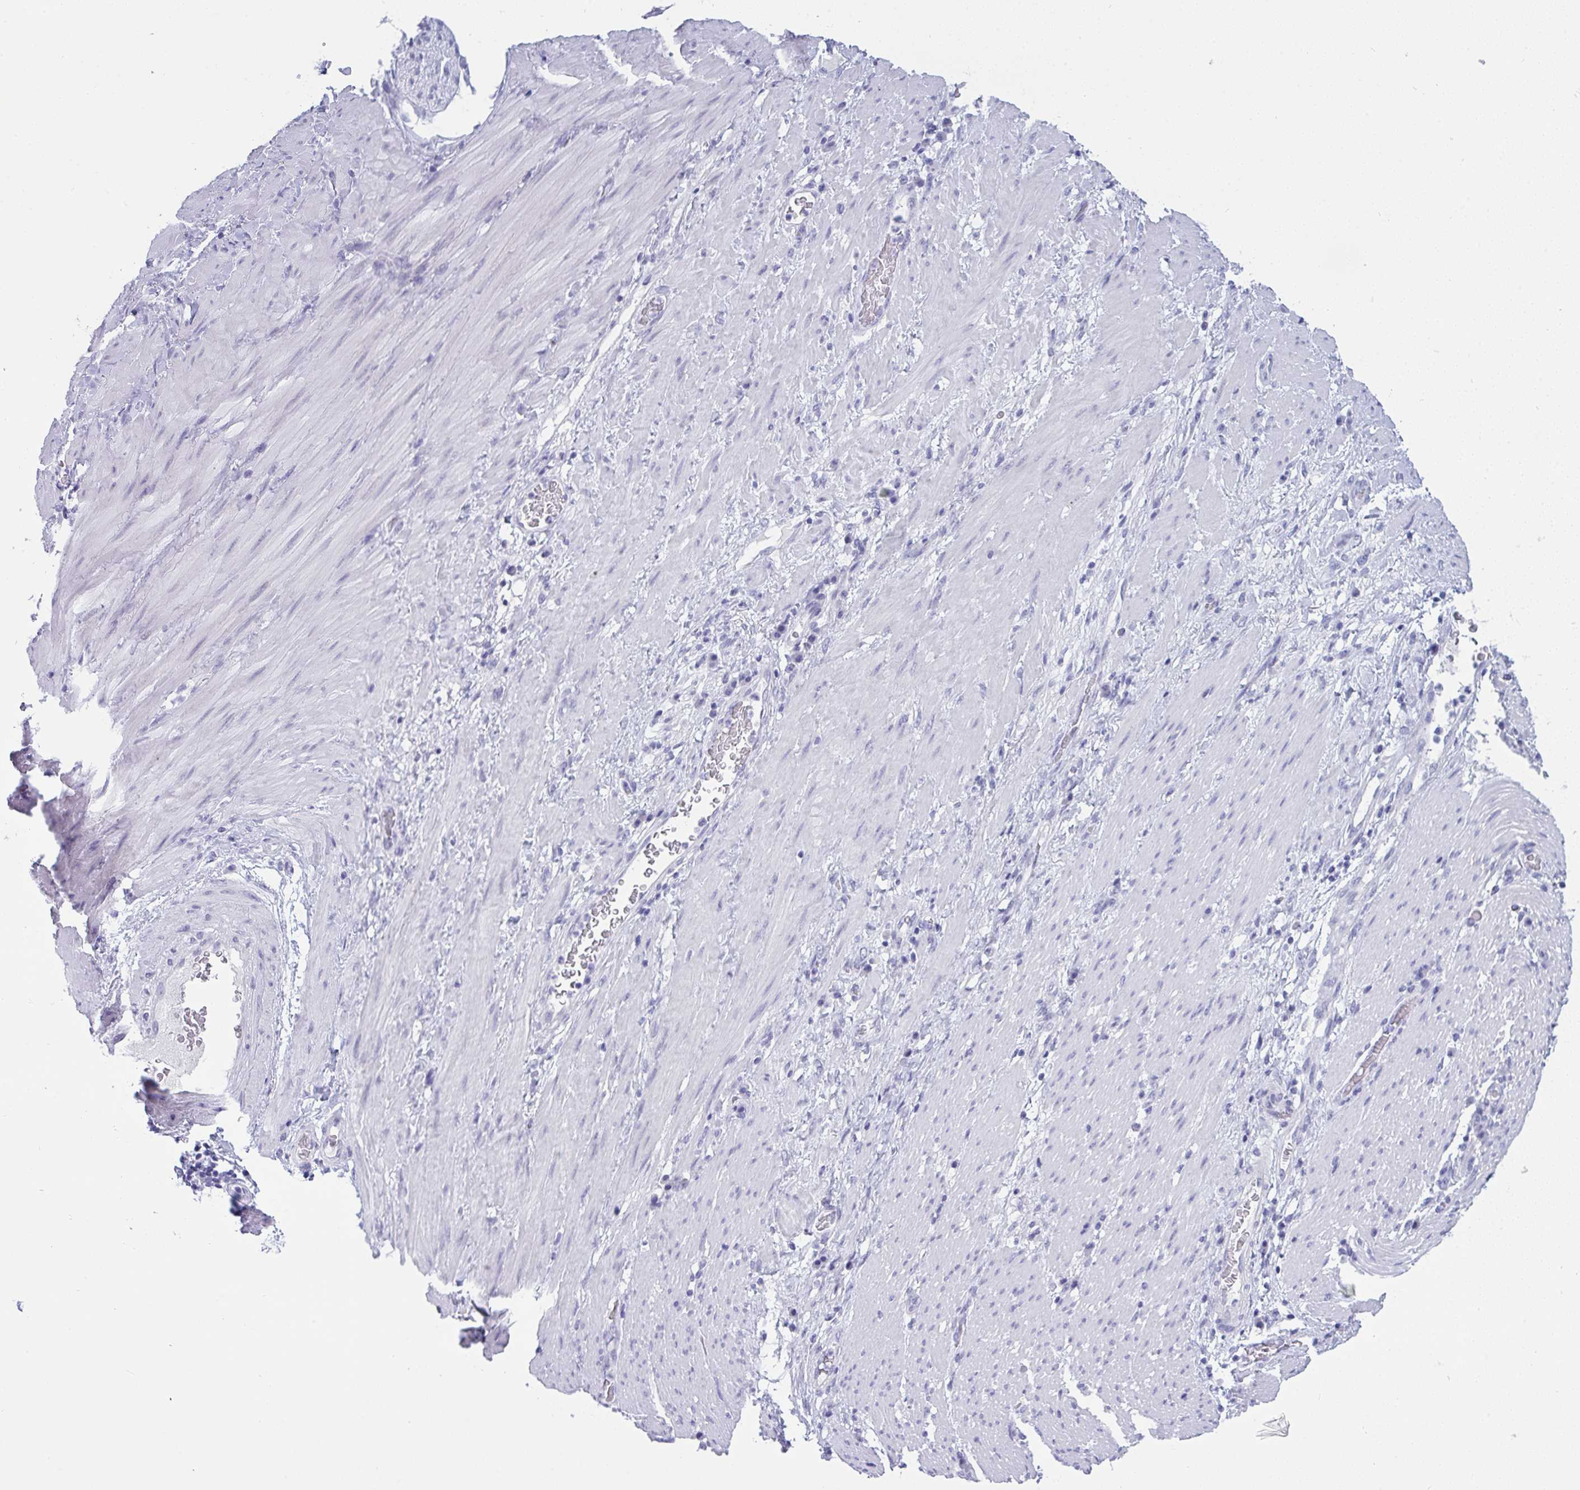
{"staining": {"intensity": "negative", "quantity": "none", "location": "none"}, "tissue": "stomach cancer", "cell_type": "Tumor cells", "image_type": "cancer", "snomed": [{"axis": "morphology", "description": "Normal tissue, NOS"}, {"axis": "morphology", "description": "Adenocarcinoma, NOS"}, {"axis": "topography", "description": "Stomach"}], "caption": "Tumor cells are negative for brown protein staining in stomach cancer.", "gene": "PRDM9", "patient": {"sex": "female", "age": 64}}